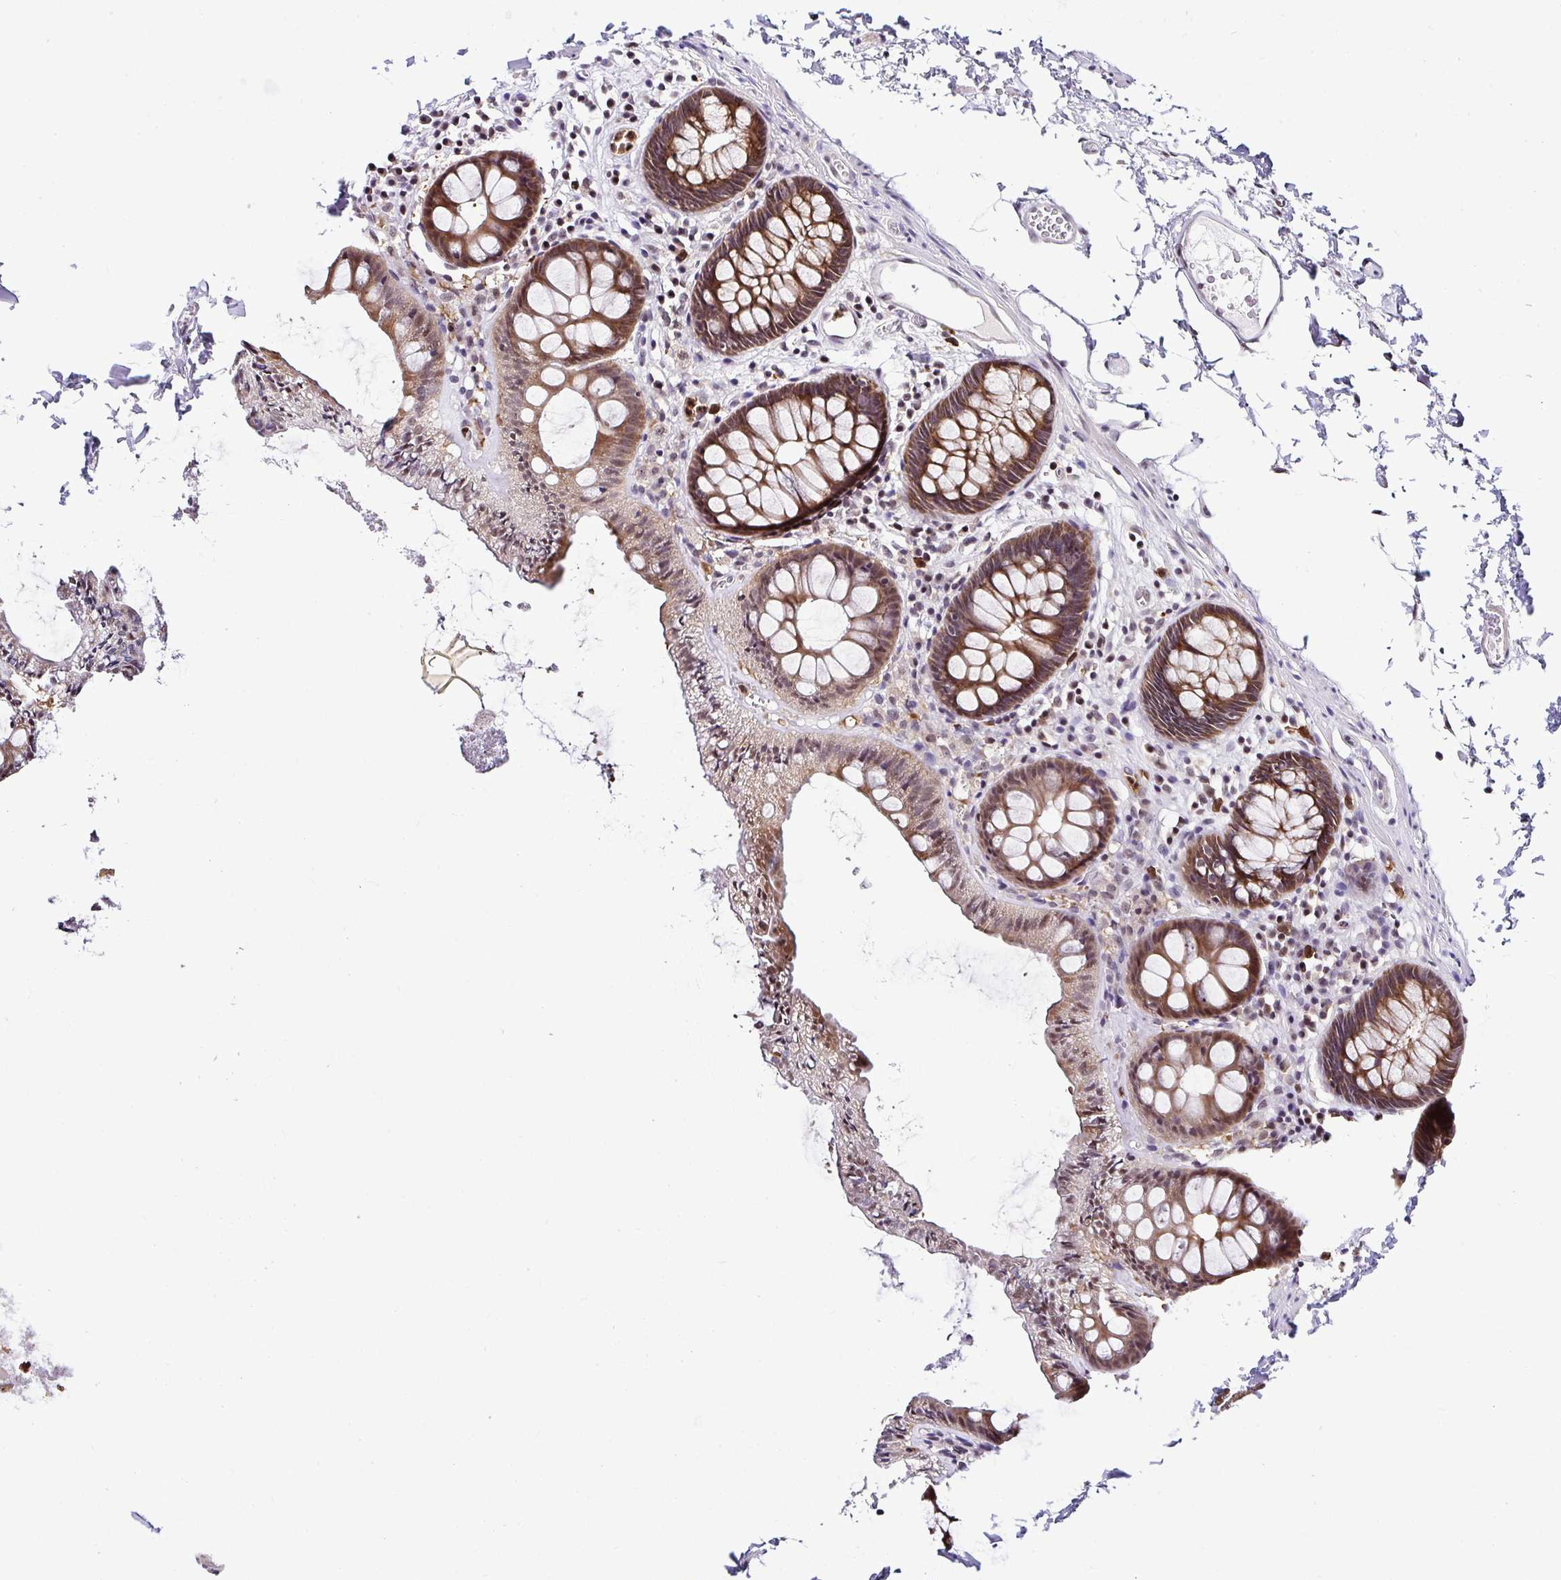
{"staining": {"intensity": "weak", "quantity": "25%-75%", "location": "nuclear"}, "tissue": "colon", "cell_type": "Endothelial cells", "image_type": "normal", "snomed": [{"axis": "morphology", "description": "Normal tissue, NOS"}, {"axis": "topography", "description": "Colon"}, {"axis": "topography", "description": "Peripheral nerve tissue"}], "caption": "This histopathology image demonstrates immunohistochemistry staining of benign colon, with low weak nuclear positivity in approximately 25%-75% of endothelial cells.", "gene": "PIN4", "patient": {"sex": "male", "age": 84}}